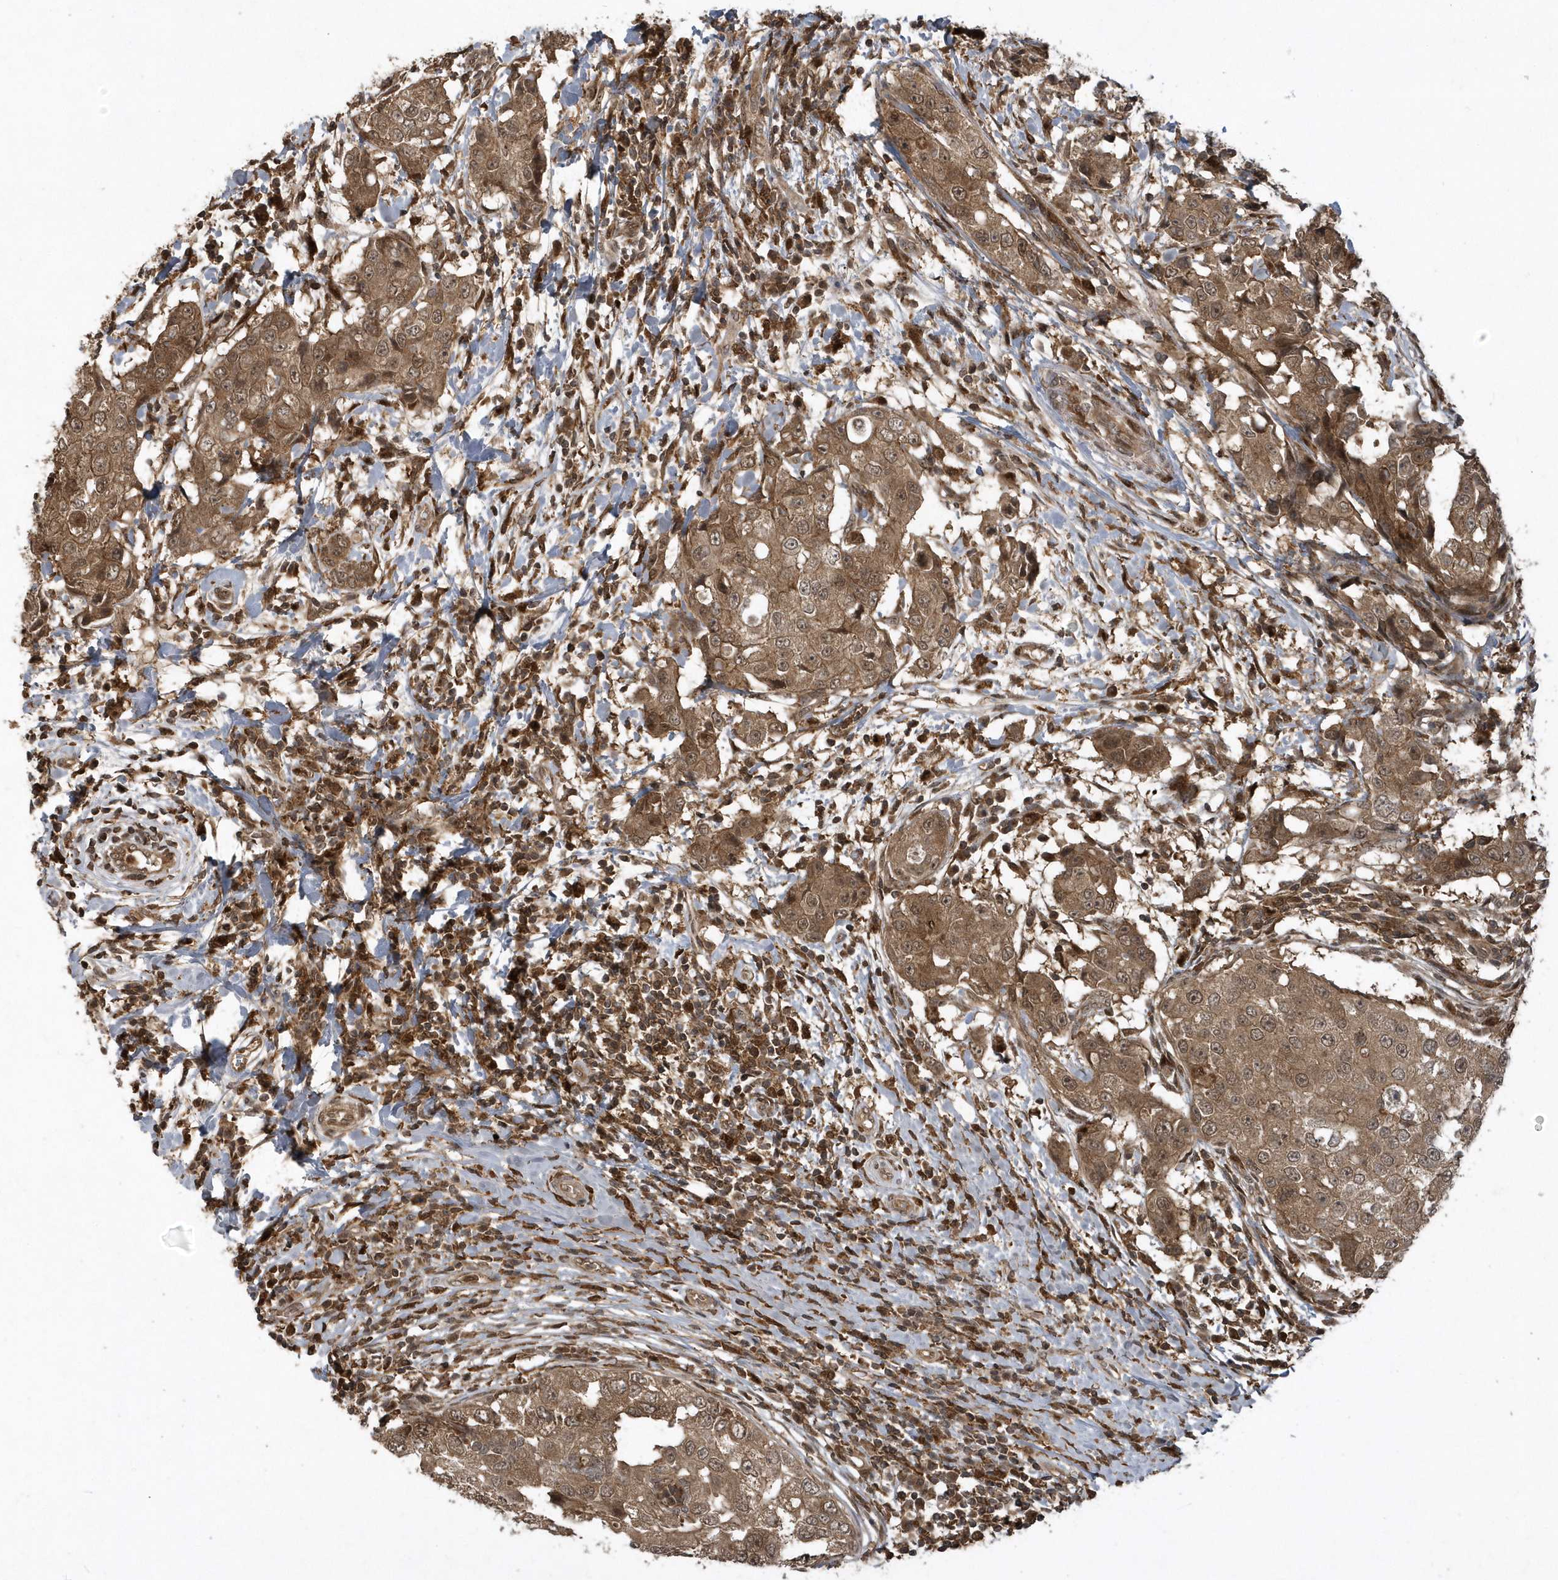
{"staining": {"intensity": "moderate", "quantity": ">75%", "location": "cytoplasmic/membranous"}, "tissue": "breast cancer", "cell_type": "Tumor cells", "image_type": "cancer", "snomed": [{"axis": "morphology", "description": "Duct carcinoma"}, {"axis": "topography", "description": "Breast"}], "caption": "Breast cancer stained with a protein marker exhibits moderate staining in tumor cells.", "gene": "LACC1", "patient": {"sex": "female", "age": 27}}